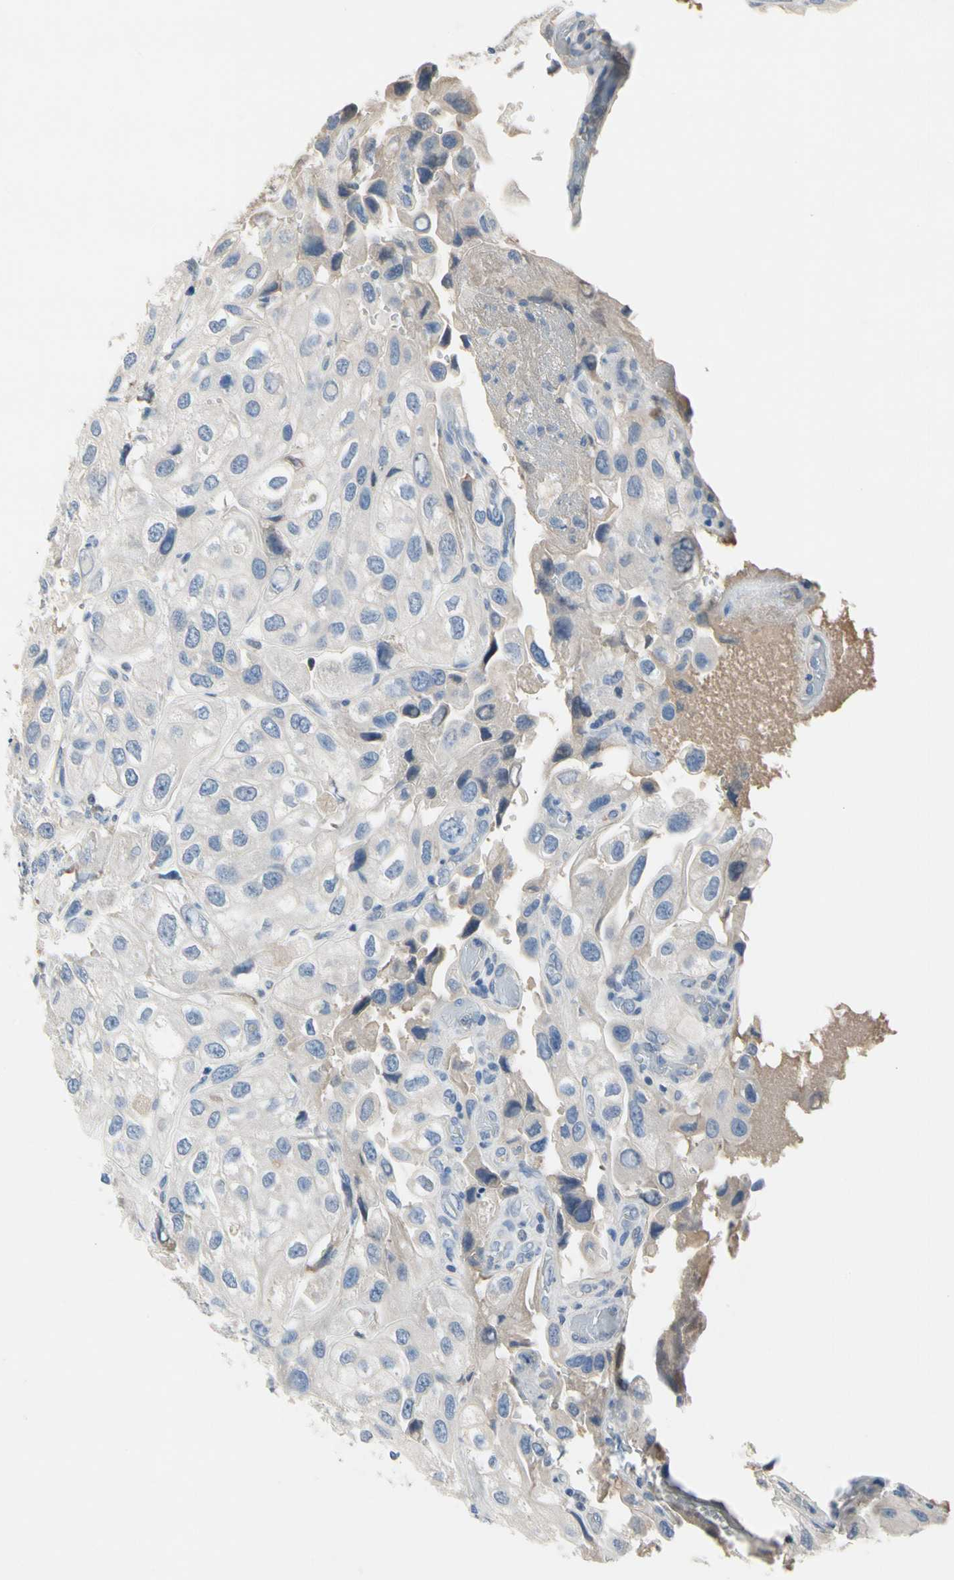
{"staining": {"intensity": "weak", "quantity": "25%-75%", "location": "cytoplasmic/membranous"}, "tissue": "urothelial cancer", "cell_type": "Tumor cells", "image_type": "cancer", "snomed": [{"axis": "morphology", "description": "Urothelial carcinoma, High grade"}, {"axis": "topography", "description": "Urinary bladder"}], "caption": "DAB immunohistochemical staining of human urothelial cancer reveals weak cytoplasmic/membranous protein positivity in approximately 25%-75% of tumor cells.", "gene": "ECRG4", "patient": {"sex": "female", "age": 64}}